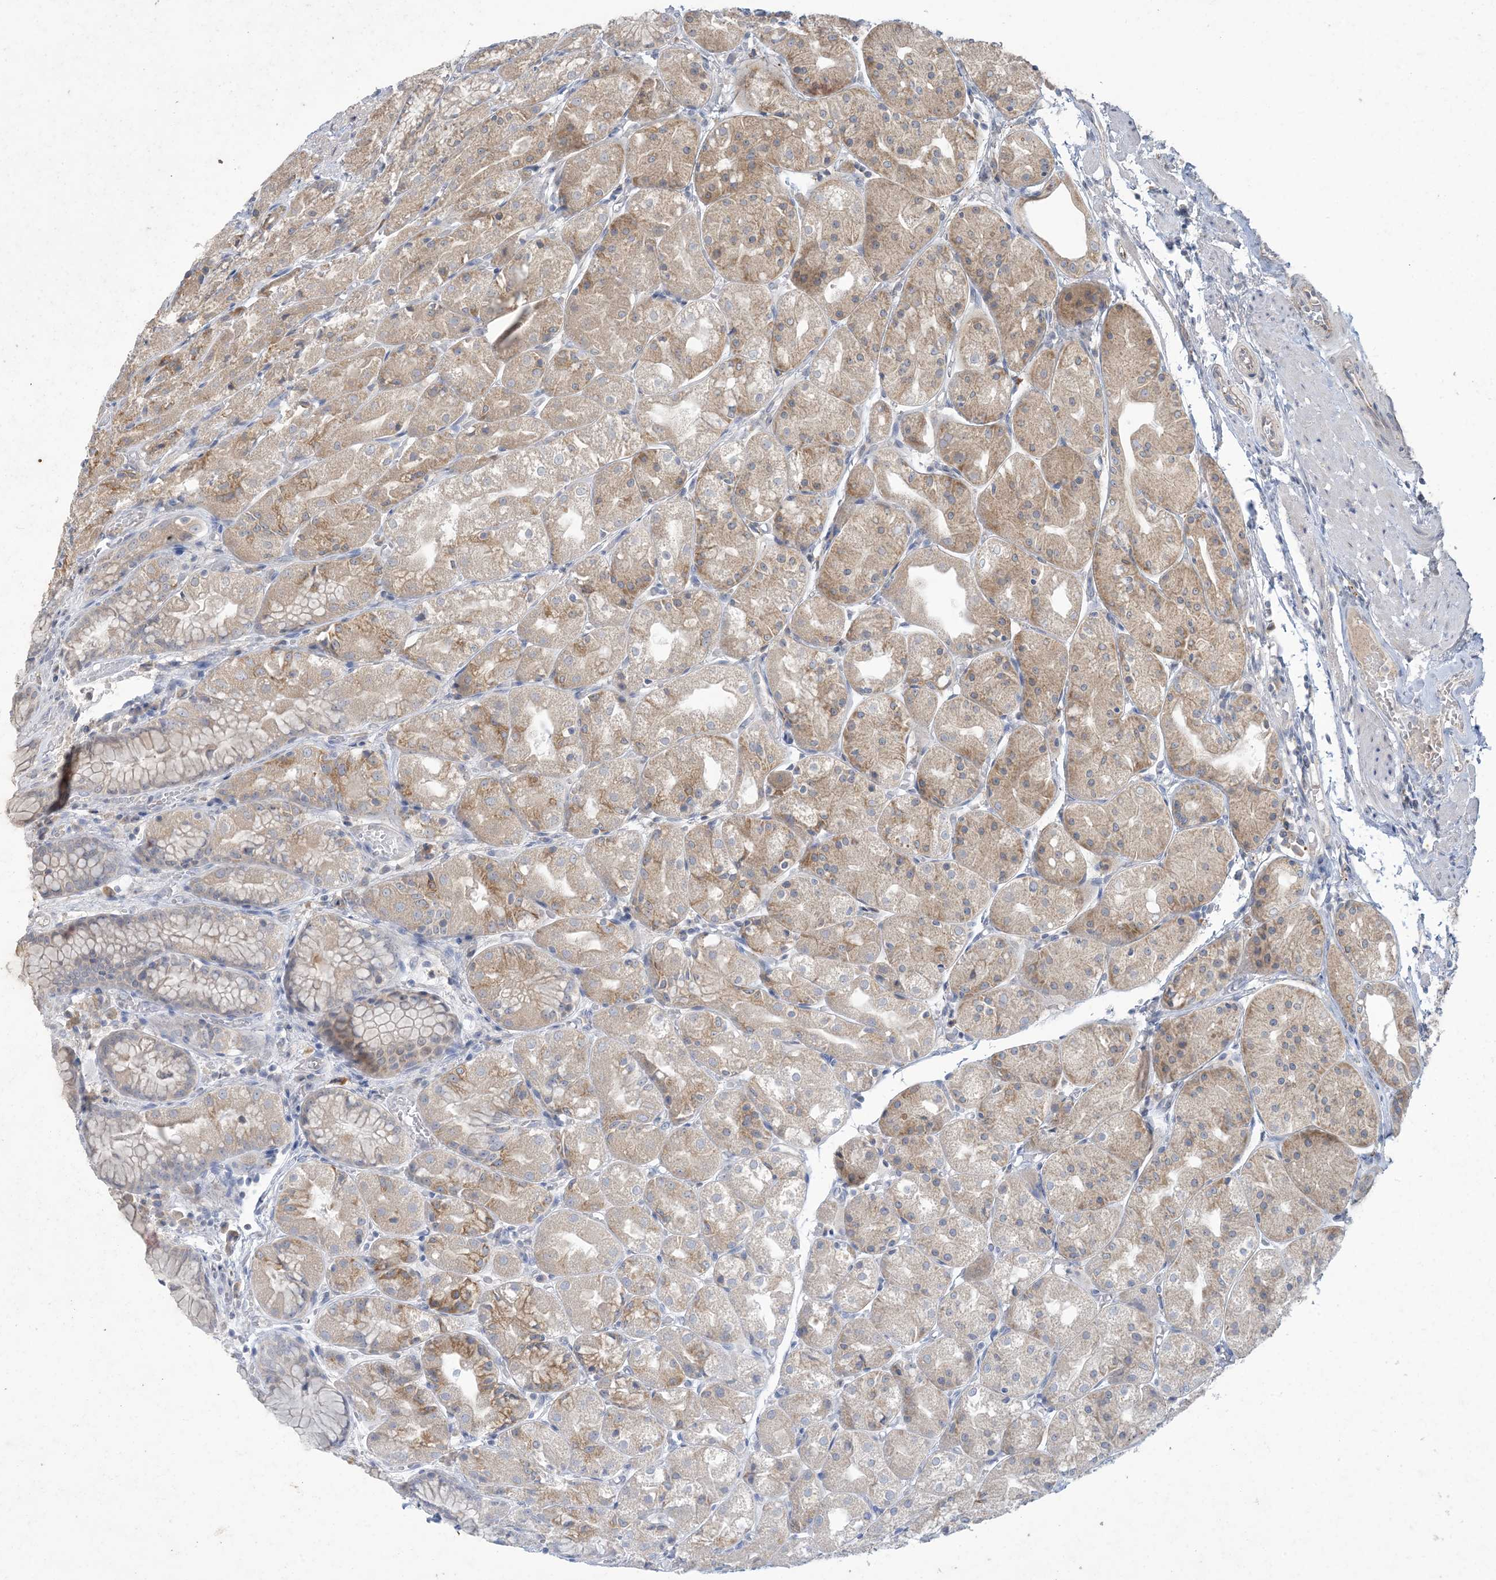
{"staining": {"intensity": "weak", "quantity": "25%-75%", "location": "cytoplasmic/membranous"}, "tissue": "stomach", "cell_type": "Glandular cells", "image_type": "normal", "snomed": [{"axis": "morphology", "description": "Normal tissue, NOS"}, {"axis": "topography", "description": "Stomach, upper"}], "caption": "Immunohistochemical staining of normal human stomach reveals 25%-75% levels of weak cytoplasmic/membranous protein expression in approximately 25%-75% of glandular cells.", "gene": "MRPS18A", "patient": {"sex": "male", "age": 72}}